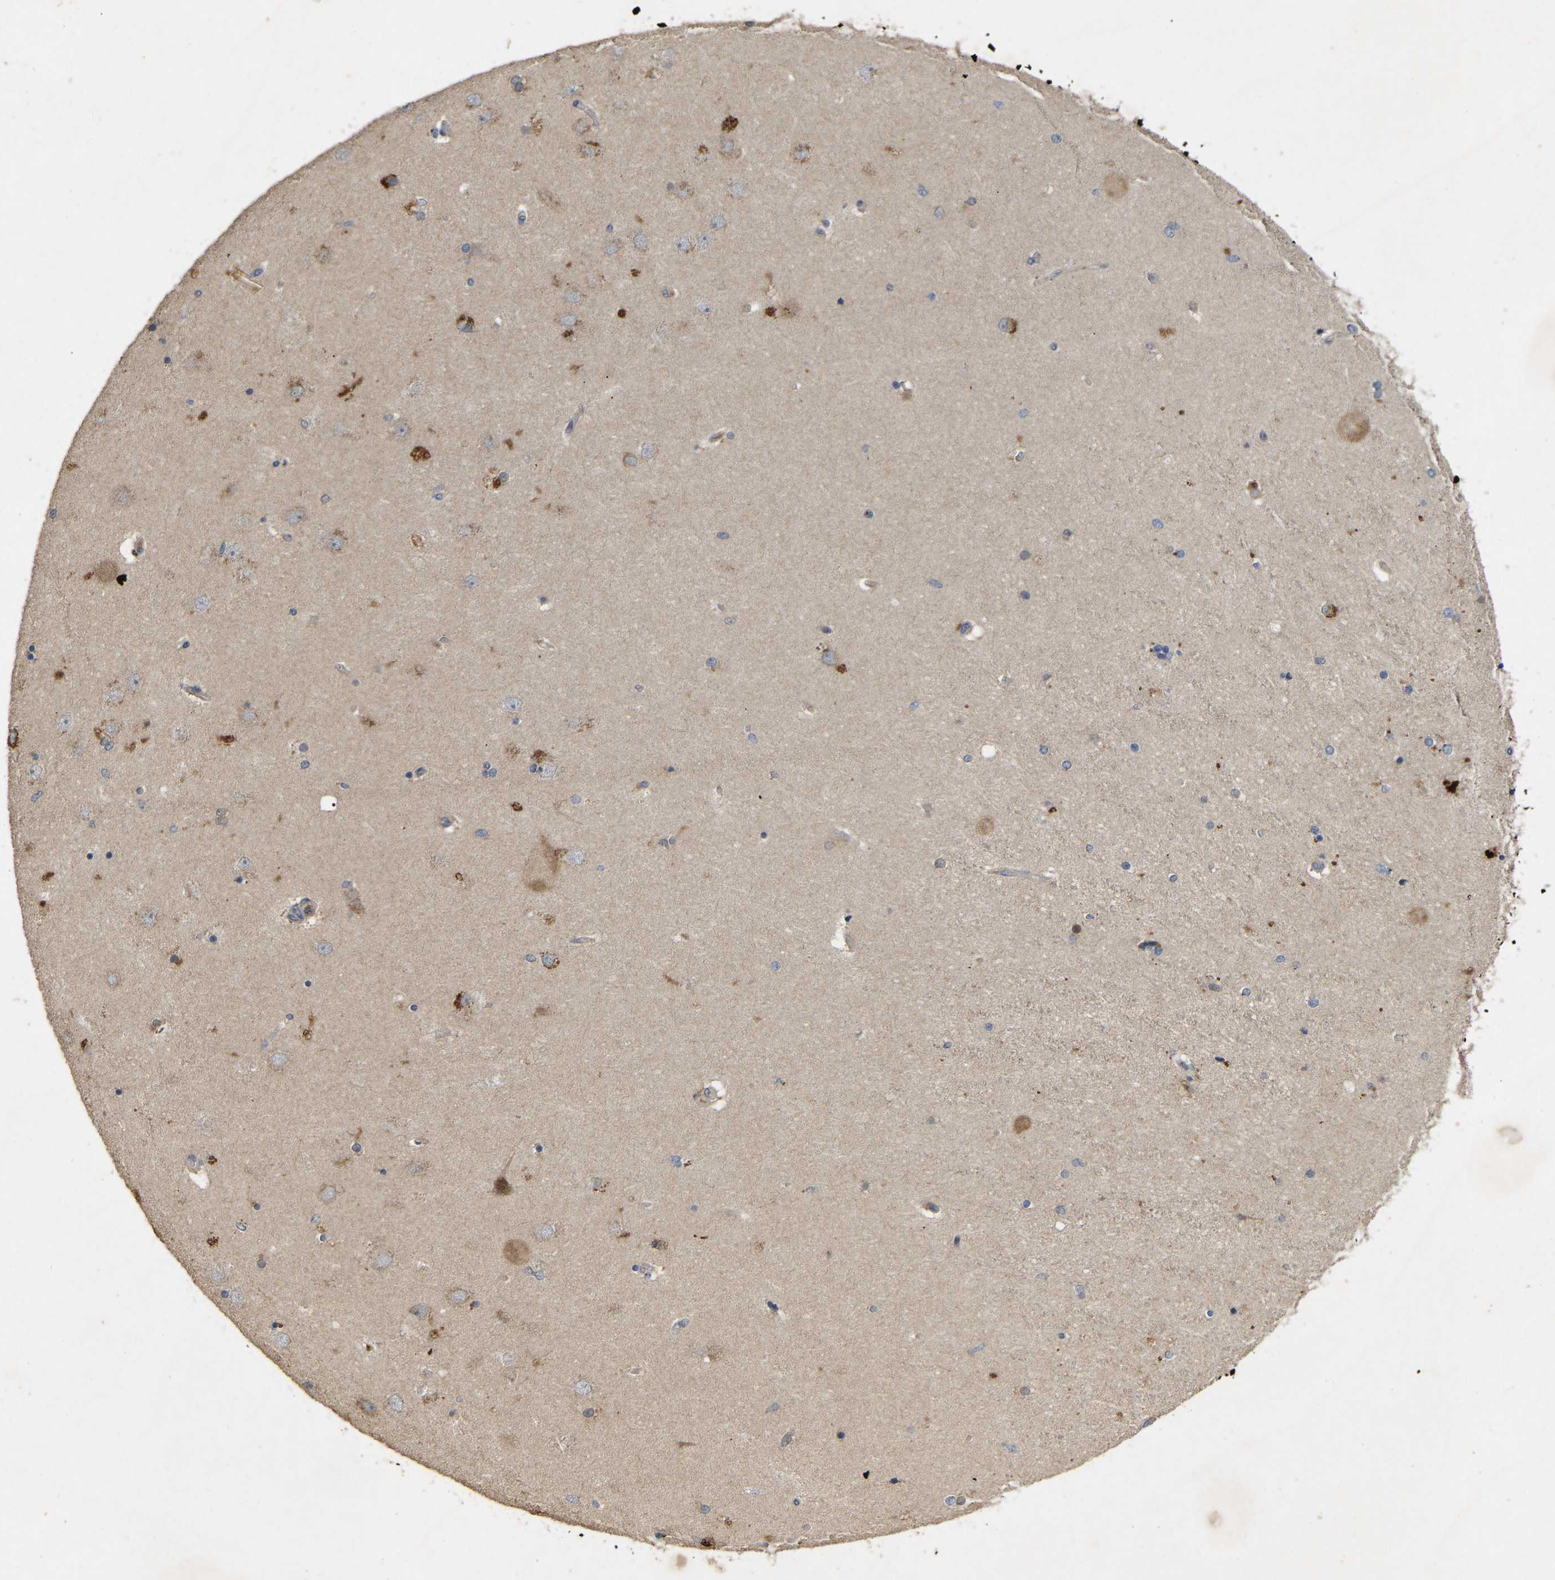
{"staining": {"intensity": "weak", "quantity": "<25%", "location": "cytoplasmic/membranous"}, "tissue": "hippocampus", "cell_type": "Glial cells", "image_type": "normal", "snomed": [{"axis": "morphology", "description": "Normal tissue, NOS"}, {"axis": "topography", "description": "Hippocampus"}], "caption": "Image shows no protein expression in glial cells of unremarkable hippocampus.", "gene": "LPAR2", "patient": {"sex": "female", "age": 54}}